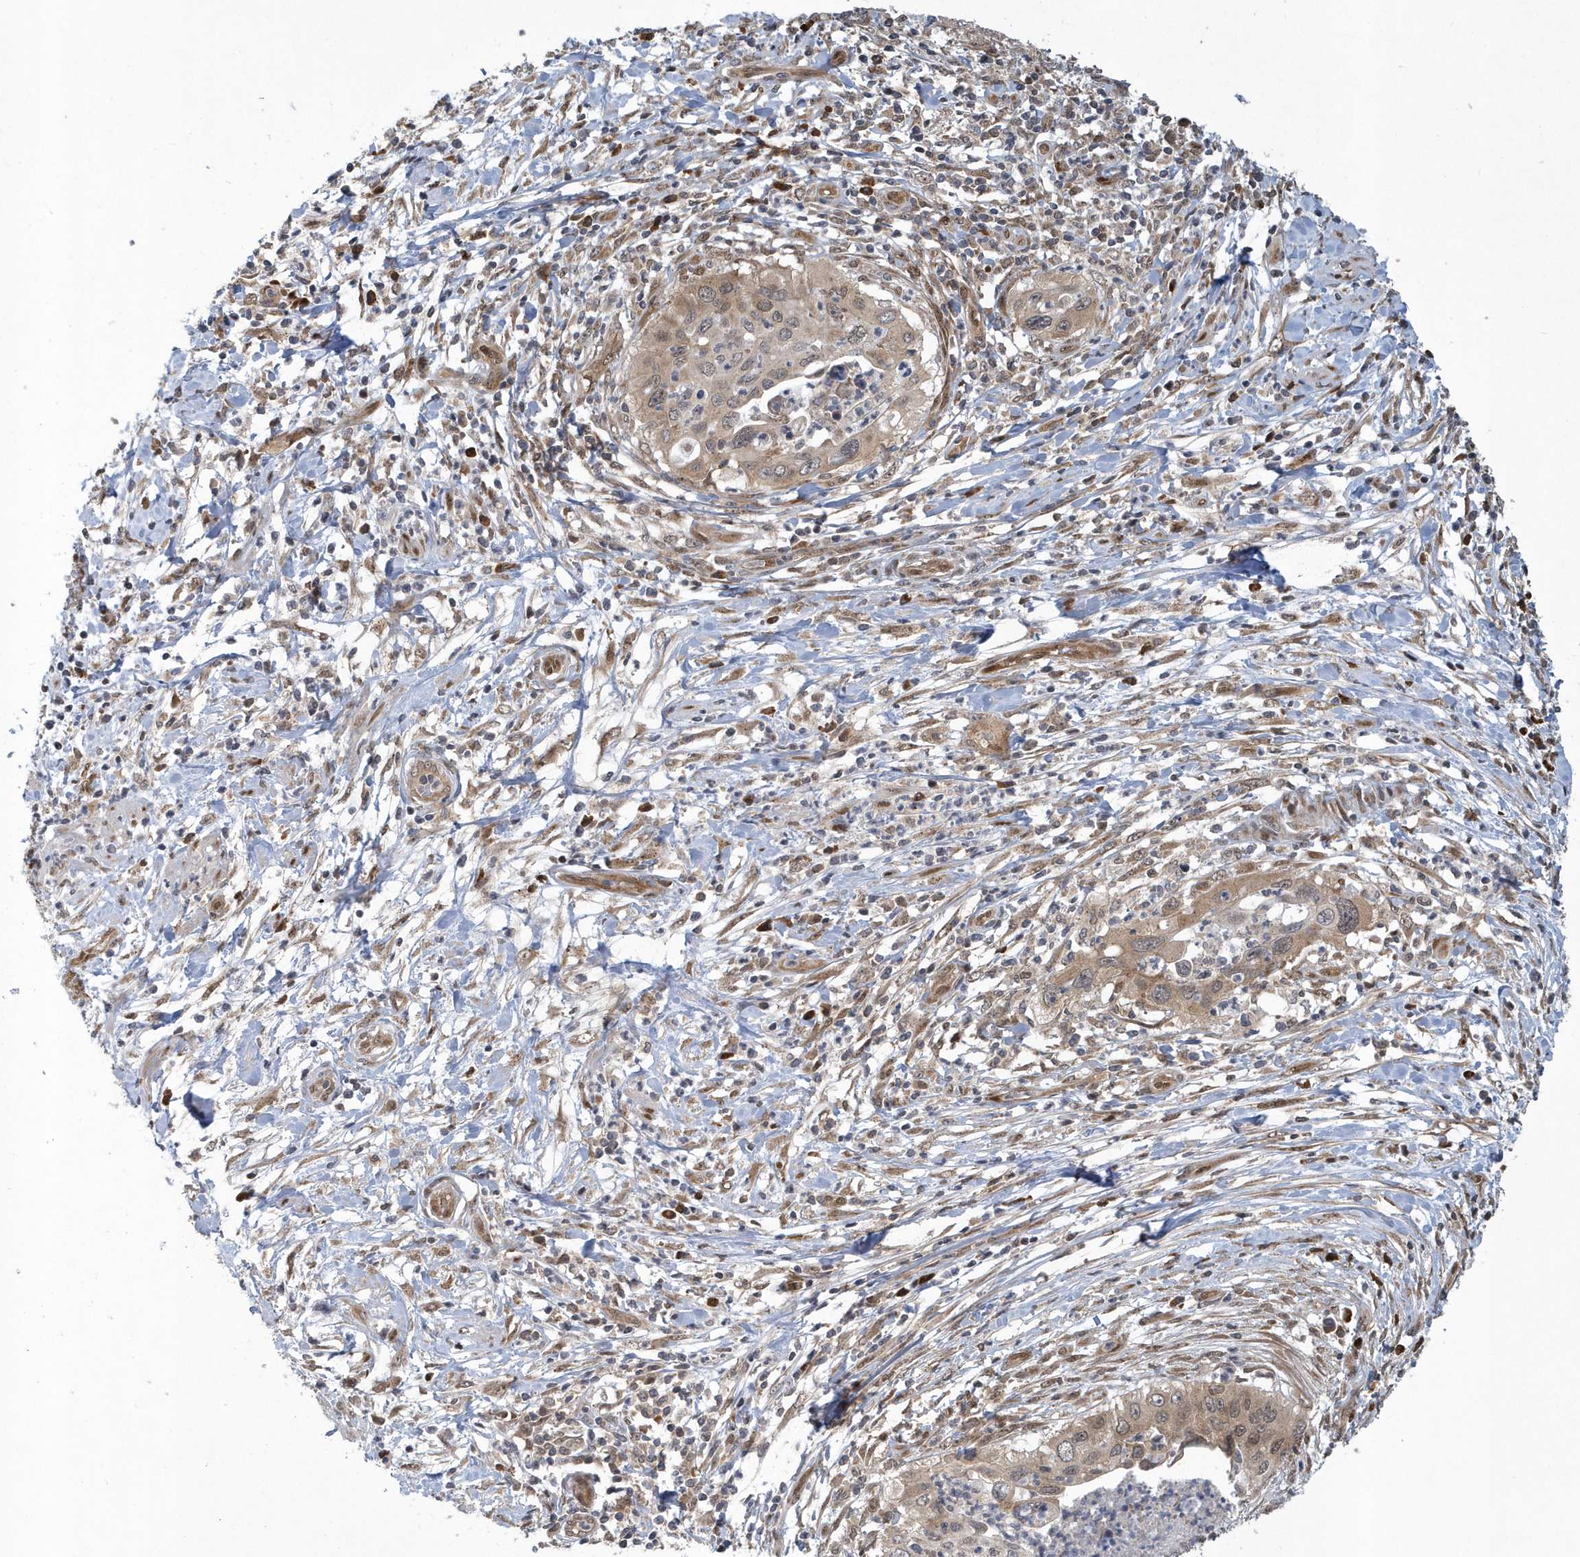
{"staining": {"intensity": "weak", "quantity": ">75%", "location": "cytoplasmic/membranous,nuclear"}, "tissue": "cervical cancer", "cell_type": "Tumor cells", "image_type": "cancer", "snomed": [{"axis": "morphology", "description": "Squamous cell carcinoma, NOS"}, {"axis": "topography", "description": "Cervix"}], "caption": "Human cervical squamous cell carcinoma stained for a protein (brown) demonstrates weak cytoplasmic/membranous and nuclear positive positivity in approximately >75% of tumor cells.", "gene": "ATG4A", "patient": {"sex": "female", "age": 38}}